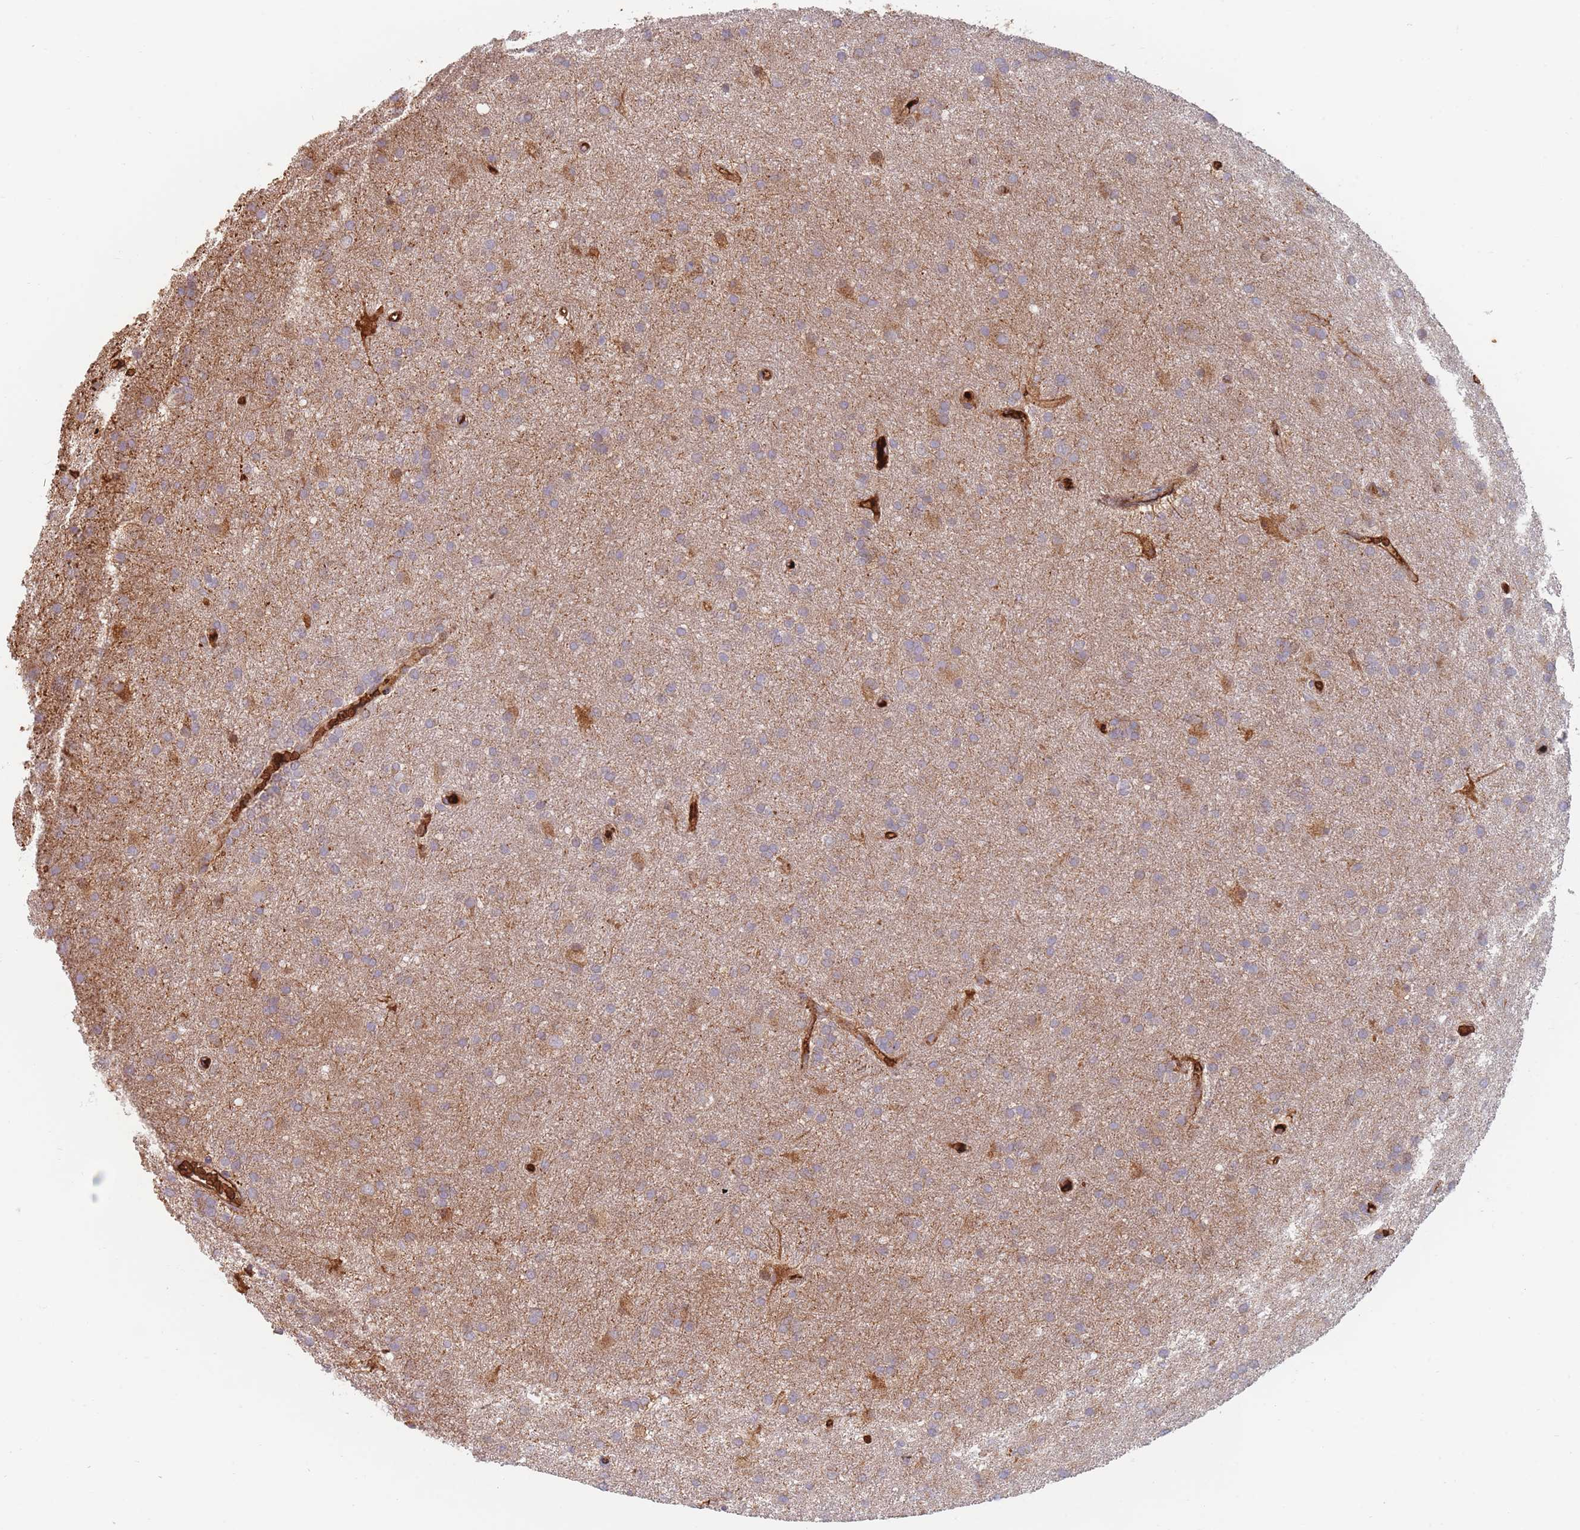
{"staining": {"intensity": "weak", "quantity": "<25%", "location": "cytoplasmic/membranous"}, "tissue": "glioma", "cell_type": "Tumor cells", "image_type": "cancer", "snomed": [{"axis": "morphology", "description": "Glioma, malignant, High grade"}, {"axis": "topography", "description": "Brain"}], "caption": "Immunohistochemical staining of human high-grade glioma (malignant) shows no significant staining in tumor cells.", "gene": "SLC2A6", "patient": {"sex": "female", "age": 50}}